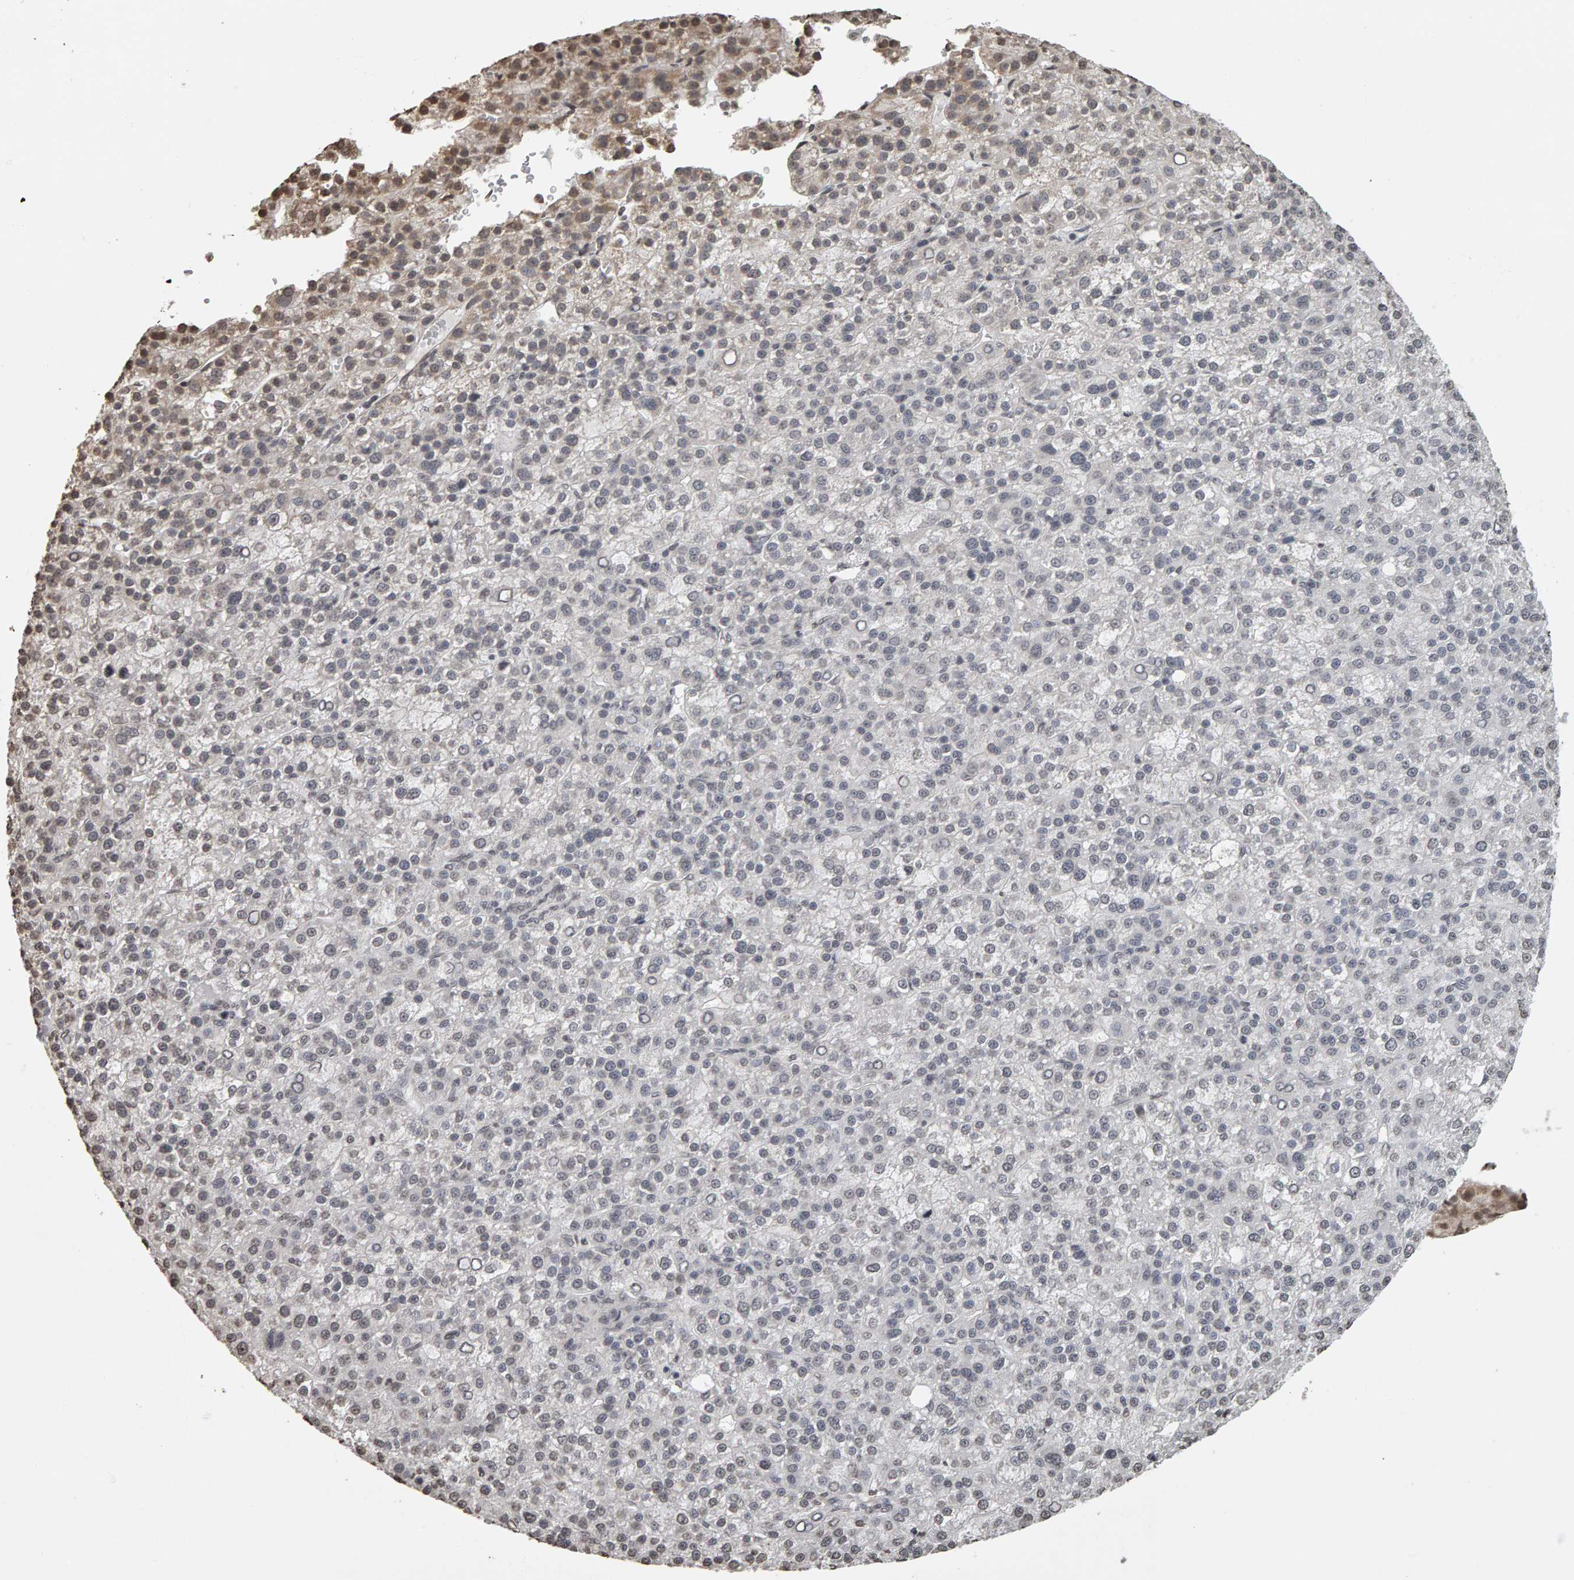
{"staining": {"intensity": "negative", "quantity": "none", "location": "none"}, "tissue": "liver cancer", "cell_type": "Tumor cells", "image_type": "cancer", "snomed": [{"axis": "morphology", "description": "Carcinoma, Hepatocellular, NOS"}, {"axis": "topography", "description": "Liver"}], "caption": "Tumor cells are negative for protein expression in human hepatocellular carcinoma (liver).", "gene": "AFF4", "patient": {"sex": "female", "age": 58}}